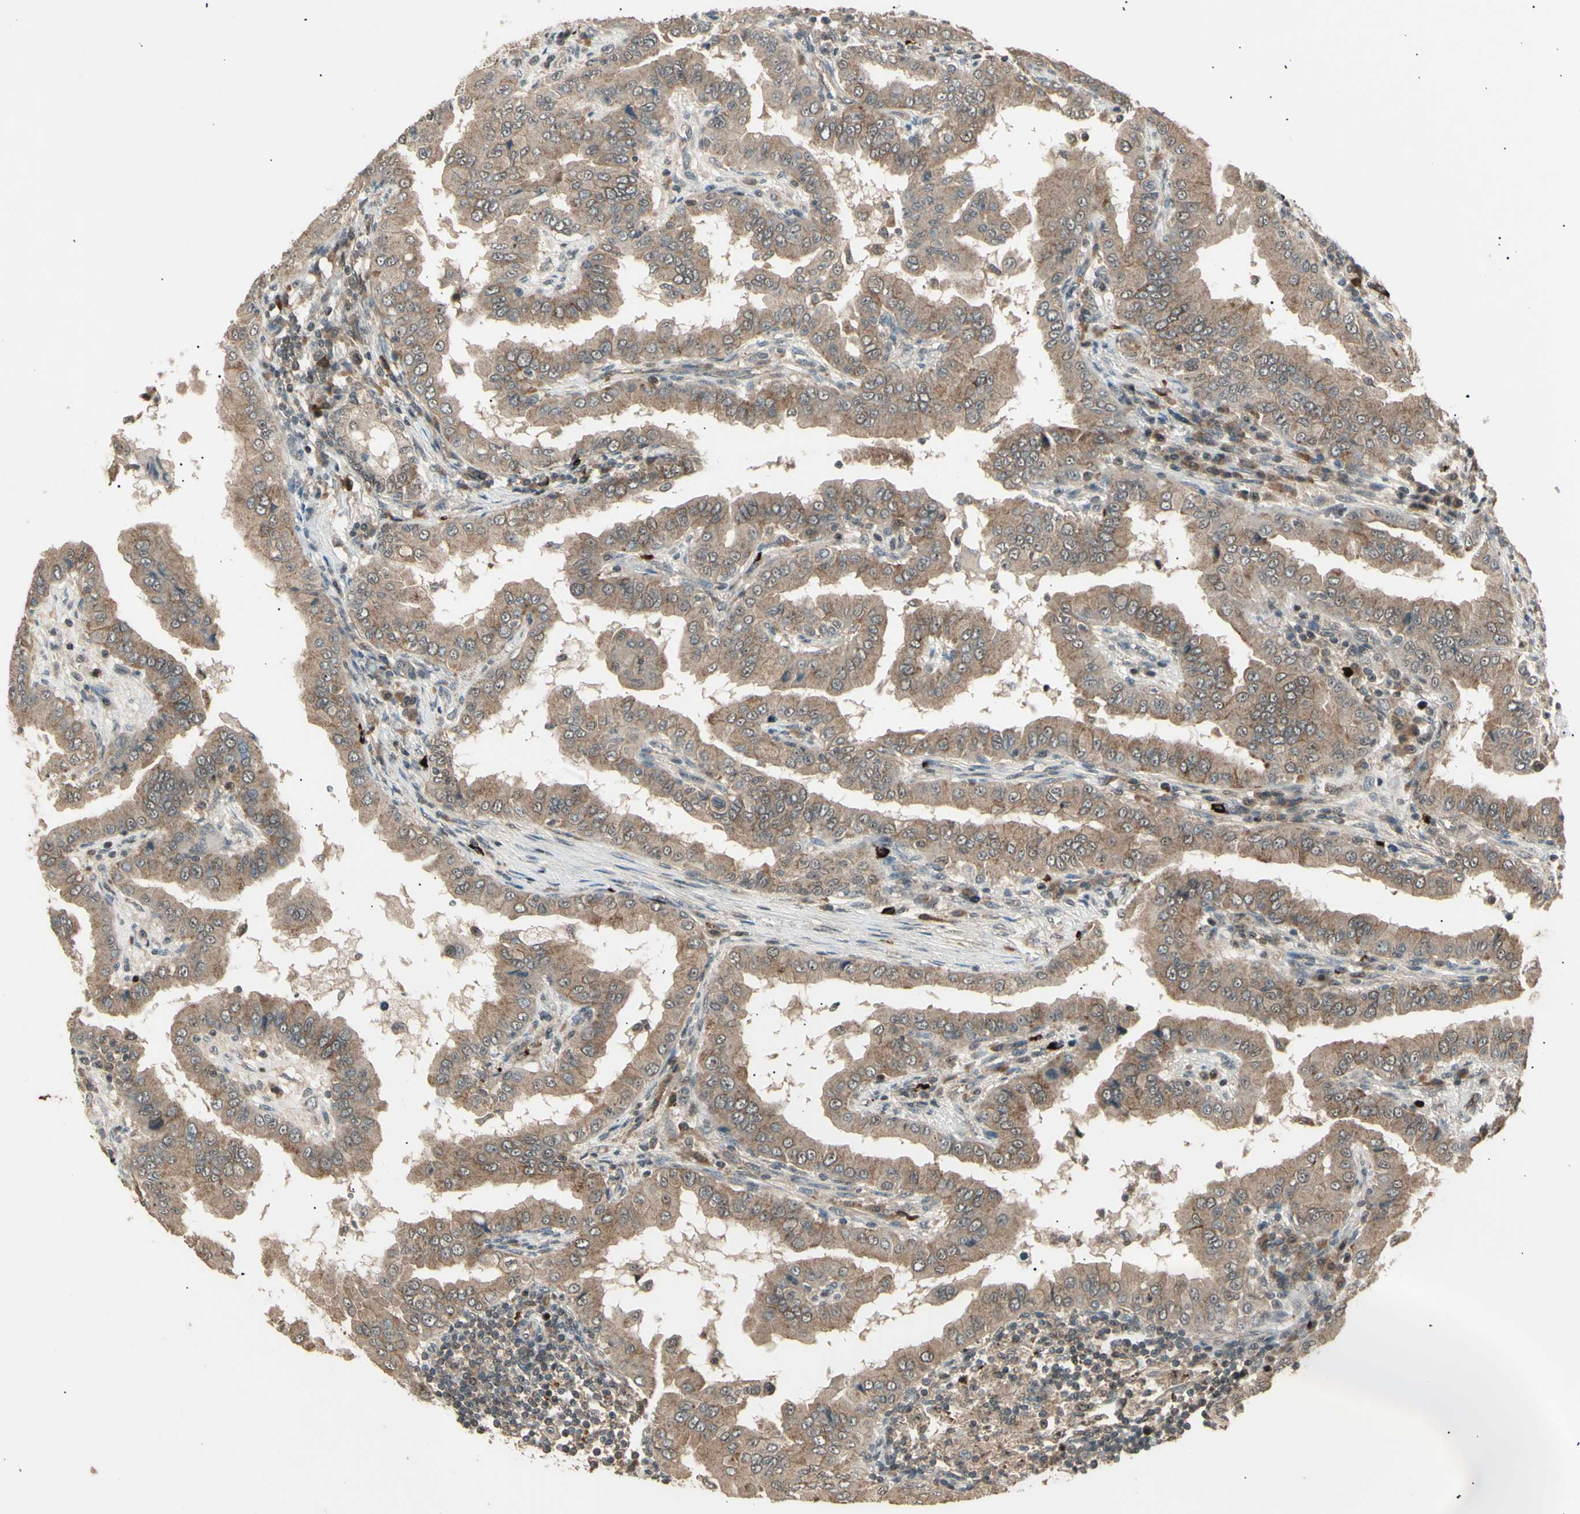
{"staining": {"intensity": "weak", "quantity": ">75%", "location": "cytoplasmic/membranous"}, "tissue": "thyroid cancer", "cell_type": "Tumor cells", "image_type": "cancer", "snomed": [{"axis": "morphology", "description": "Papillary adenocarcinoma, NOS"}, {"axis": "topography", "description": "Thyroid gland"}], "caption": "A brown stain shows weak cytoplasmic/membranous staining of a protein in thyroid cancer tumor cells.", "gene": "NUAK2", "patient": {"sex": "male", "age": 33}}